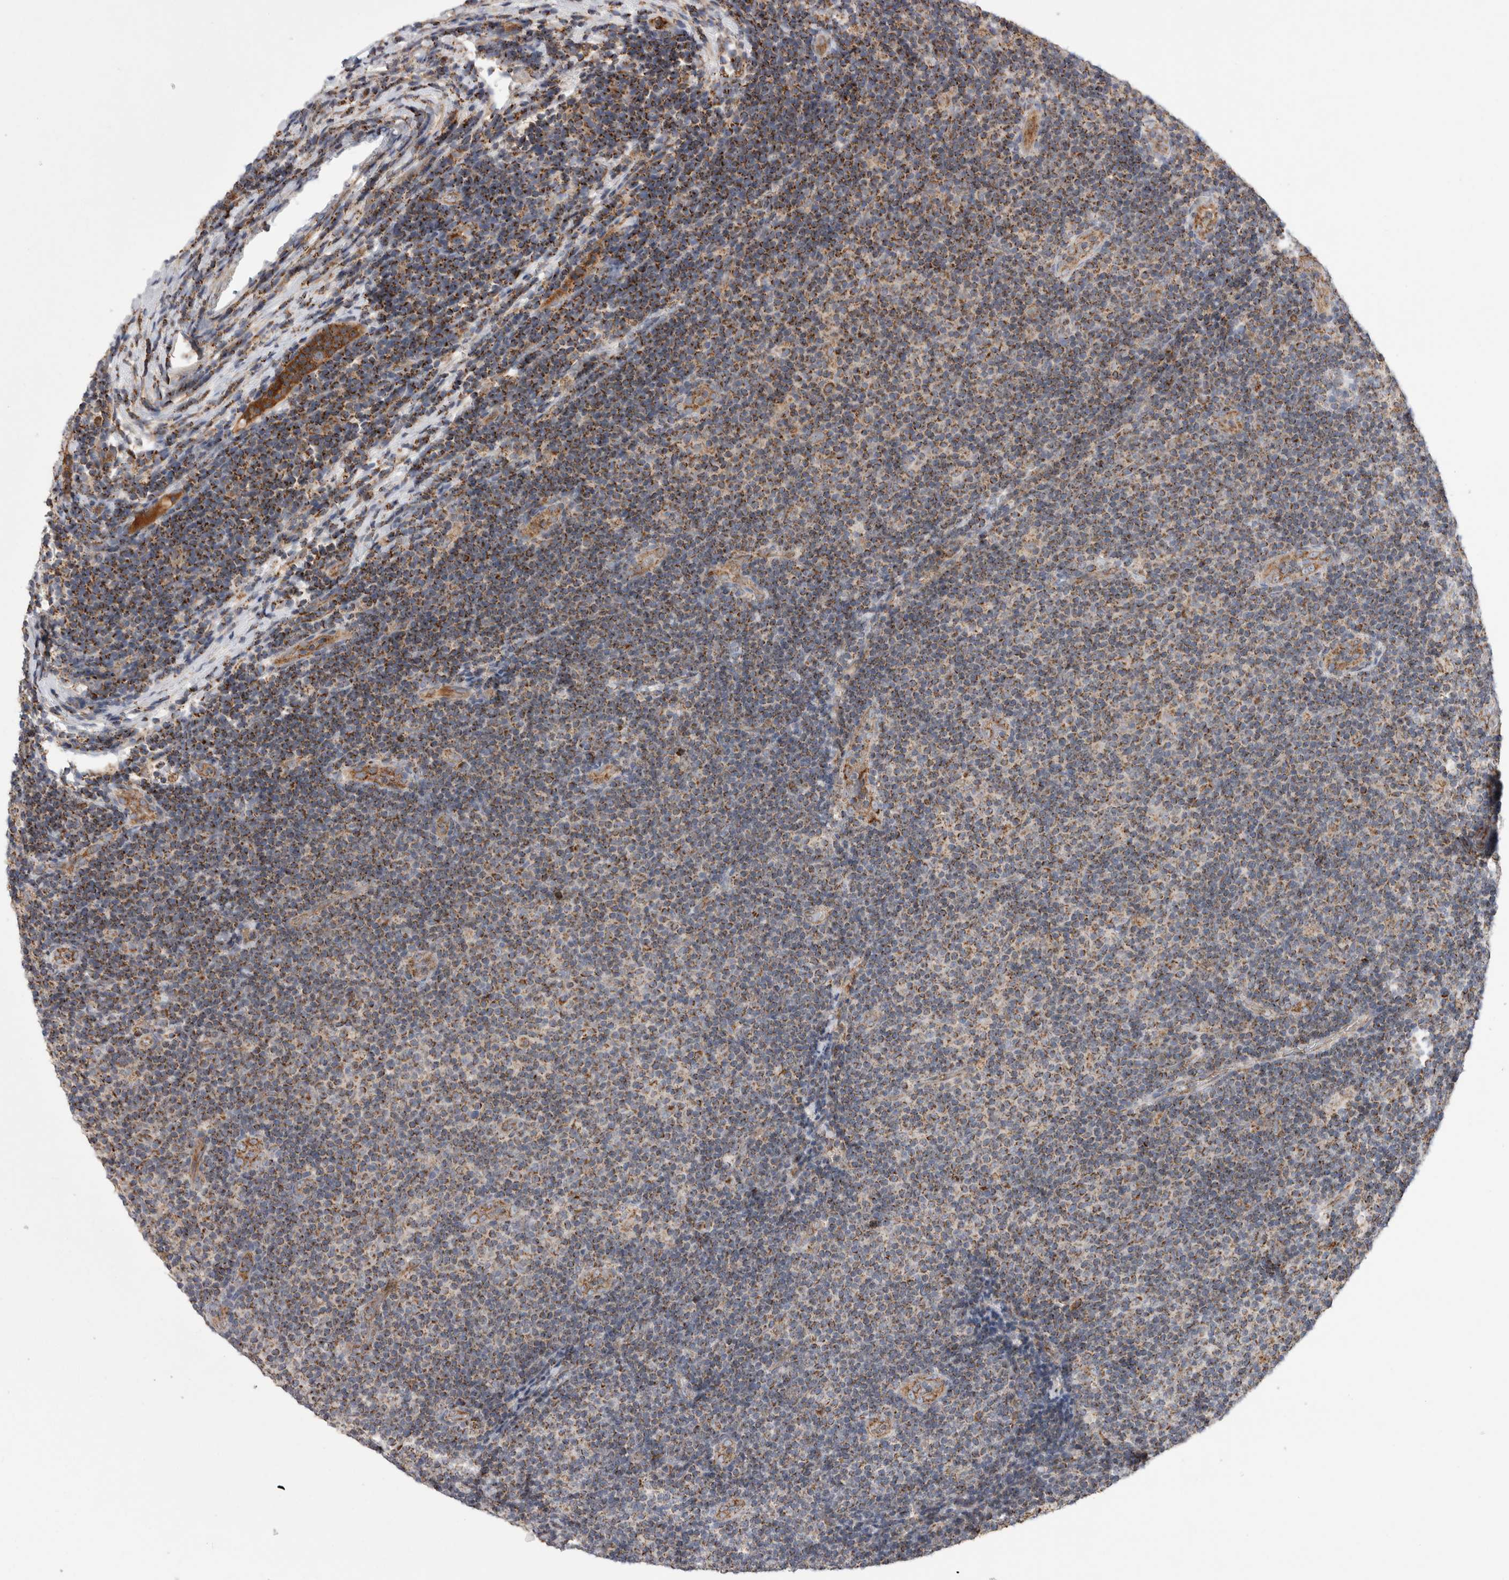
{"staining": {"intensity": "moderate", "quantity": ">75%", "location": "cytoplasmic/membranous"}, "tissue": "lymphoma", "cell_type": "Tumor cells", "image_type": "cancer", "snomed": [{"axis": "morphology", "description": "Malignant lymphoma, non-Hodgkin's type, Low grade"}, {"axis": "topography", "description": "Lymph node"}], "caption": "Low-grade malignant lymphoma, non-Hodgkin's type stained for a protein shows moderate cytoplasmic/membranous positivity in tumor cells. (DAB IHC, brown staining for protein, blue staining for nuclei).", "gene": "DARS2", "patient": {"sex": "male", "age": 83}}